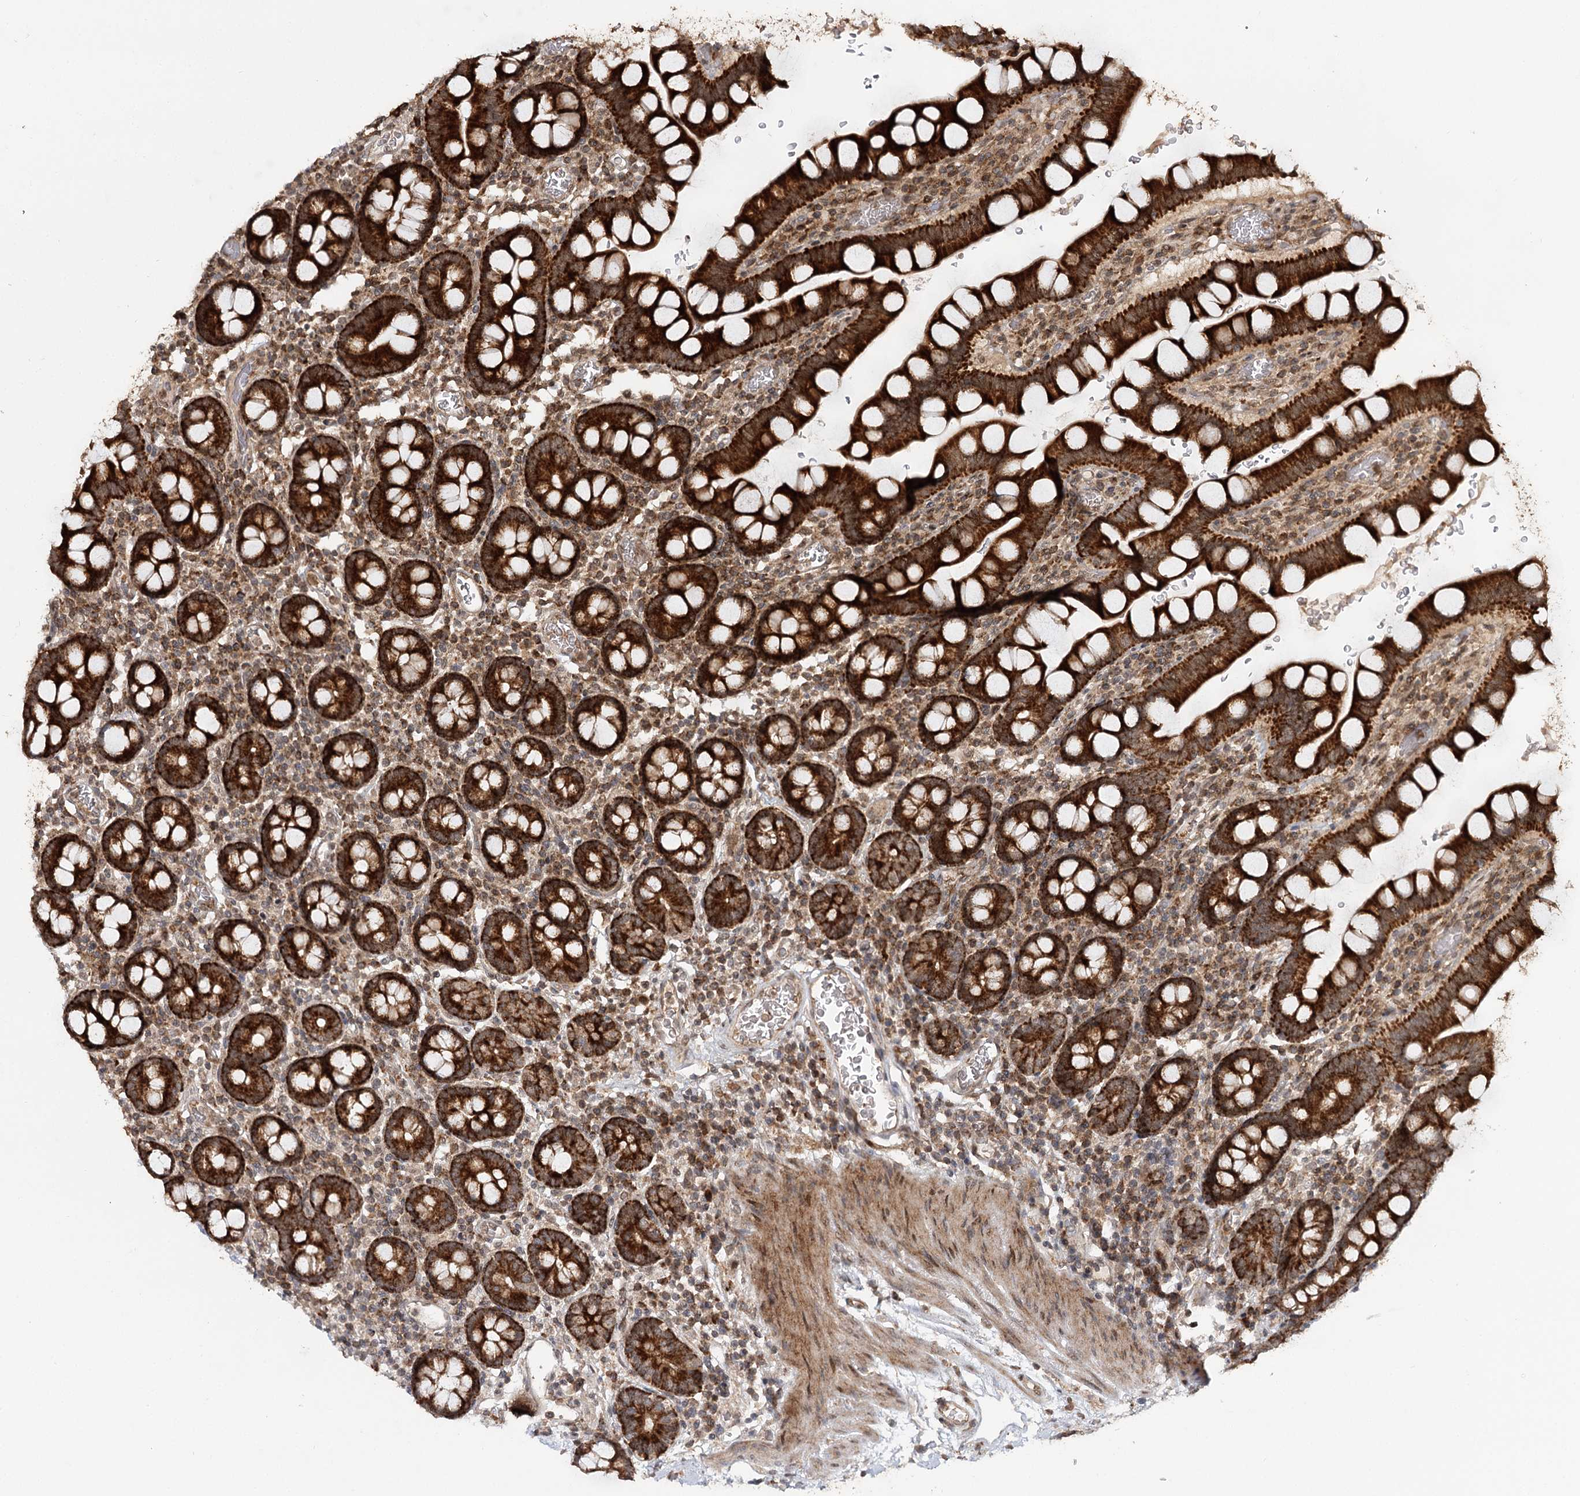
{"staining": {"intensity": "strong", "quantity": ">75%", "location": "cytoplasmic/membranous"}, "tissue": "small intestine", "cell_type": "Glandular cells", "image_type": "normal", "snomed": [{"axis": "morphology", "description": "Normal tissue, NOS"}, {"axis": "topography", "description": "Stomach, upper"}, {"axis": "topography", "description": "Stomach, lower"}, {"axis": "topography", "description": "Small intestine"}], "caption": "An immunohistochemistry photomicrograph of unremarkable tissue is shown. Protein staining in brown labels strong cytoplasmic/membranous positivity in small intestine within glandular cells.", "gene": "ZNRF3", "patient": {"sex": "male", "age": 68}}